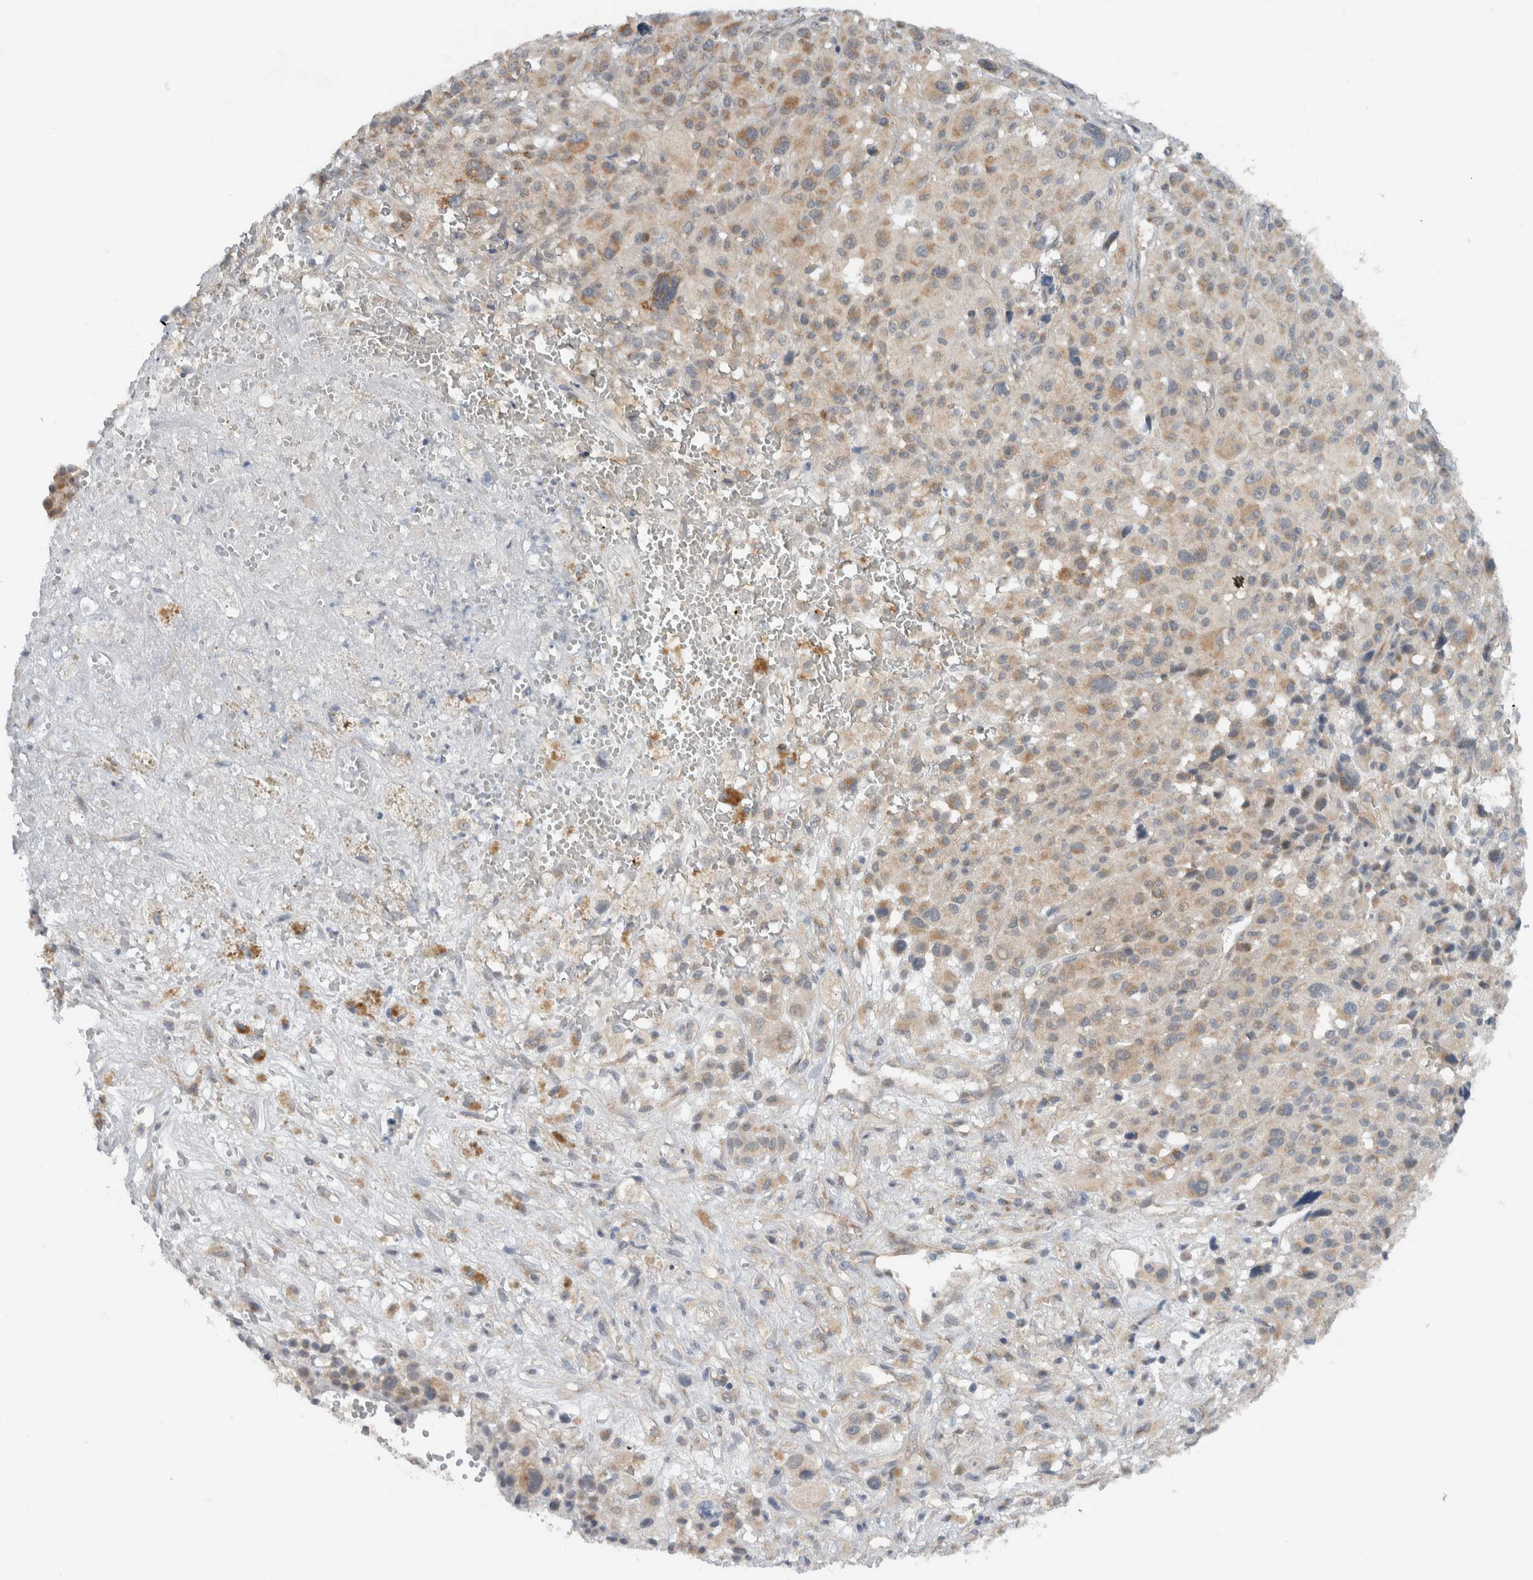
{"staining": {"intensity": "weak", "quantity": "25%-75%", "location": "cytoplasmic/membranous"}, "tissue": "melanoma", "cell_type": "Tumor cells", "image_type": "cancer", "snomed": [{"axis": "morphology", "description": "Malignant melanoma, Metastatic site"}, {"axis": "topography", "description": "Skin"}], "caption": "Protein staining demonstrates weak cytoplasmic/membranous expression in approximately 25%-75% of tumor cells in malignant melanoma (metastatic site). (DAB IHC with brightfield microscopy, high magnification).", "gene": "RERE", "patient": {"sex": "female", "age": 74}}